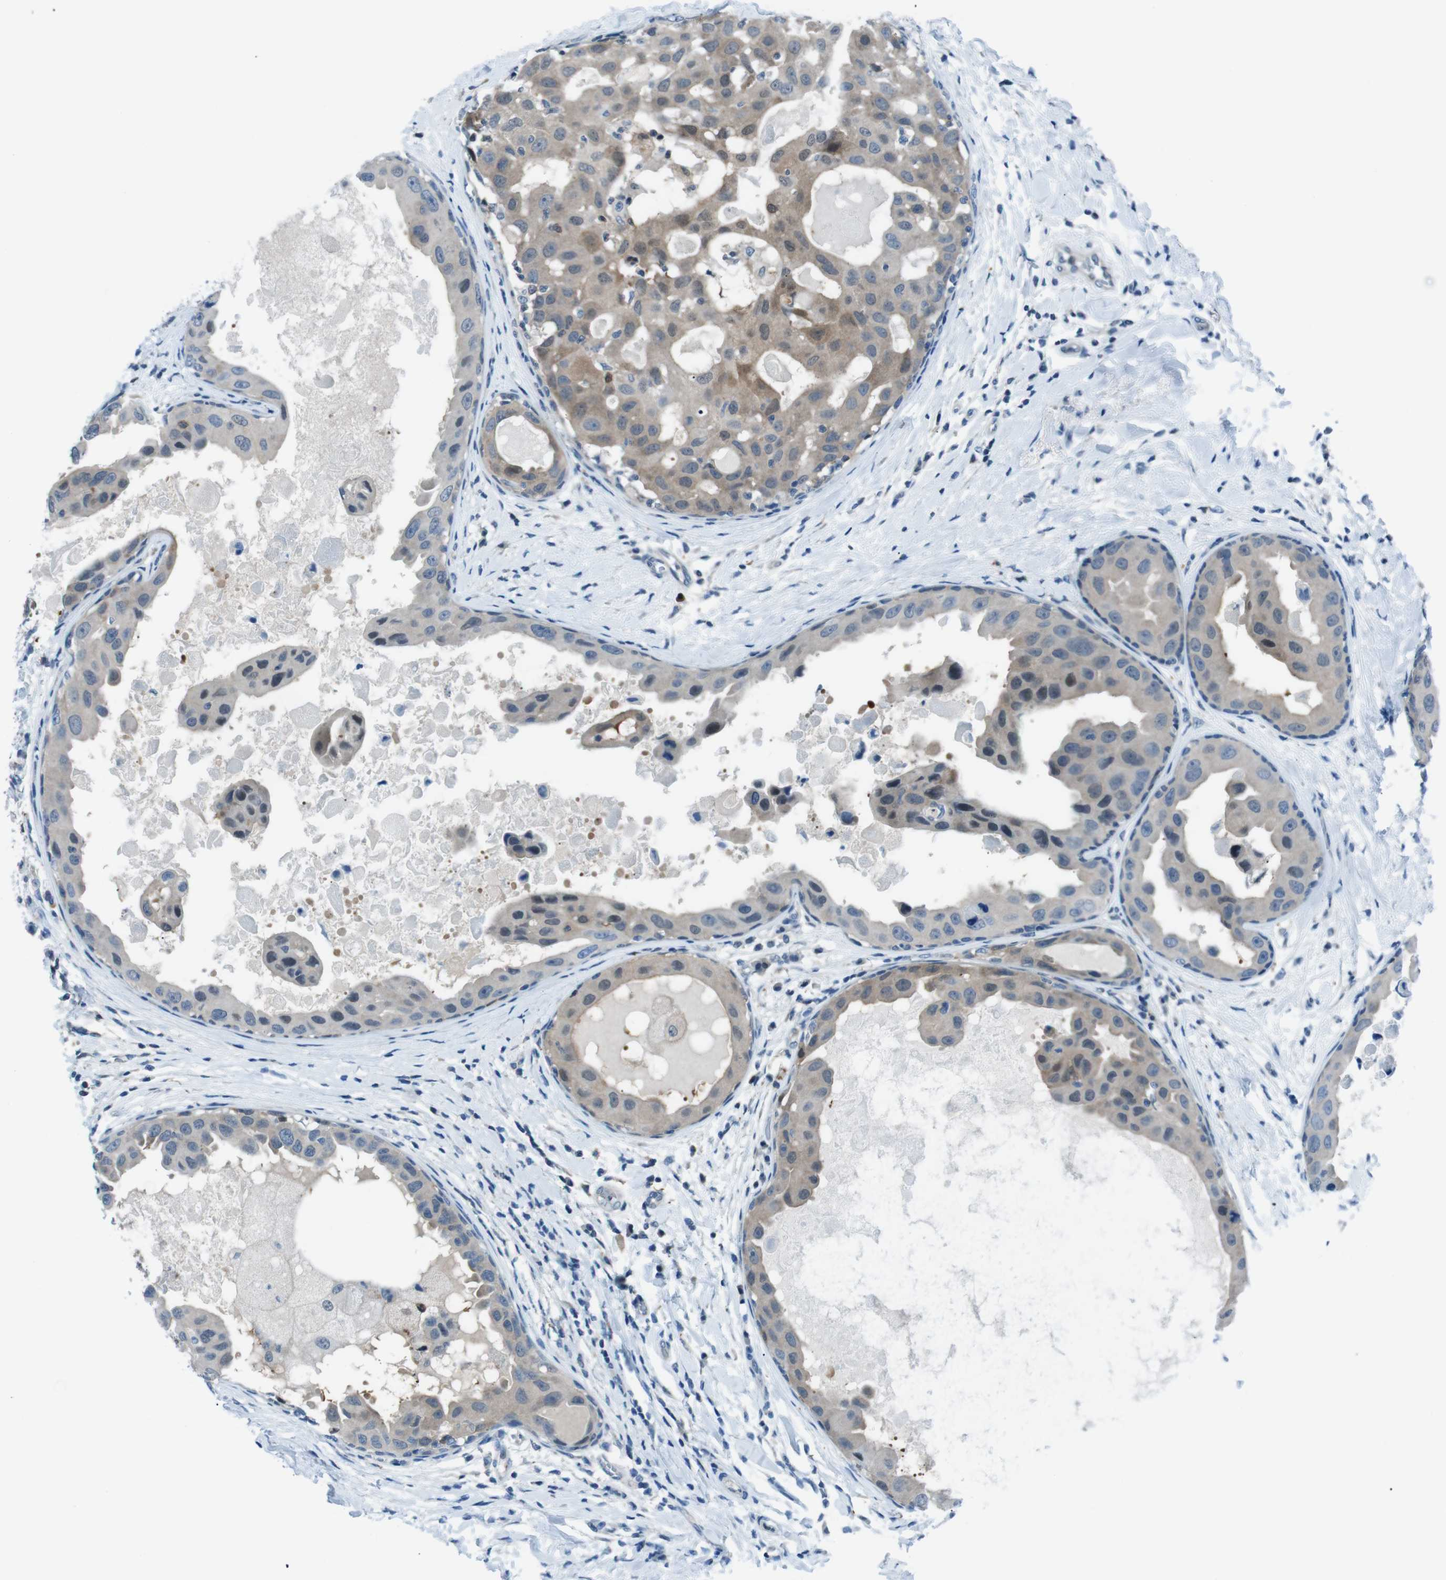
{"staining": {"intensity": "weak", "quantity": "<25%", "location": "cytoplasmic/membranous"}, "tissue": "breast cancer", "cell_type": "Tumor cells", "image_type": "cancer", "snomed": [{"axis": "morphology", "description": "Duct carcinoma"}, {"axis": "topography", "description": "Breast"}], "caption": "A high-resolution micrograph shows IHC staining of breast infiltrating ductal carcinoma, which displays no significant expression in tumor cells.", "gene": "NANOS2", "patient": {"sex": "female", "age": 27}}